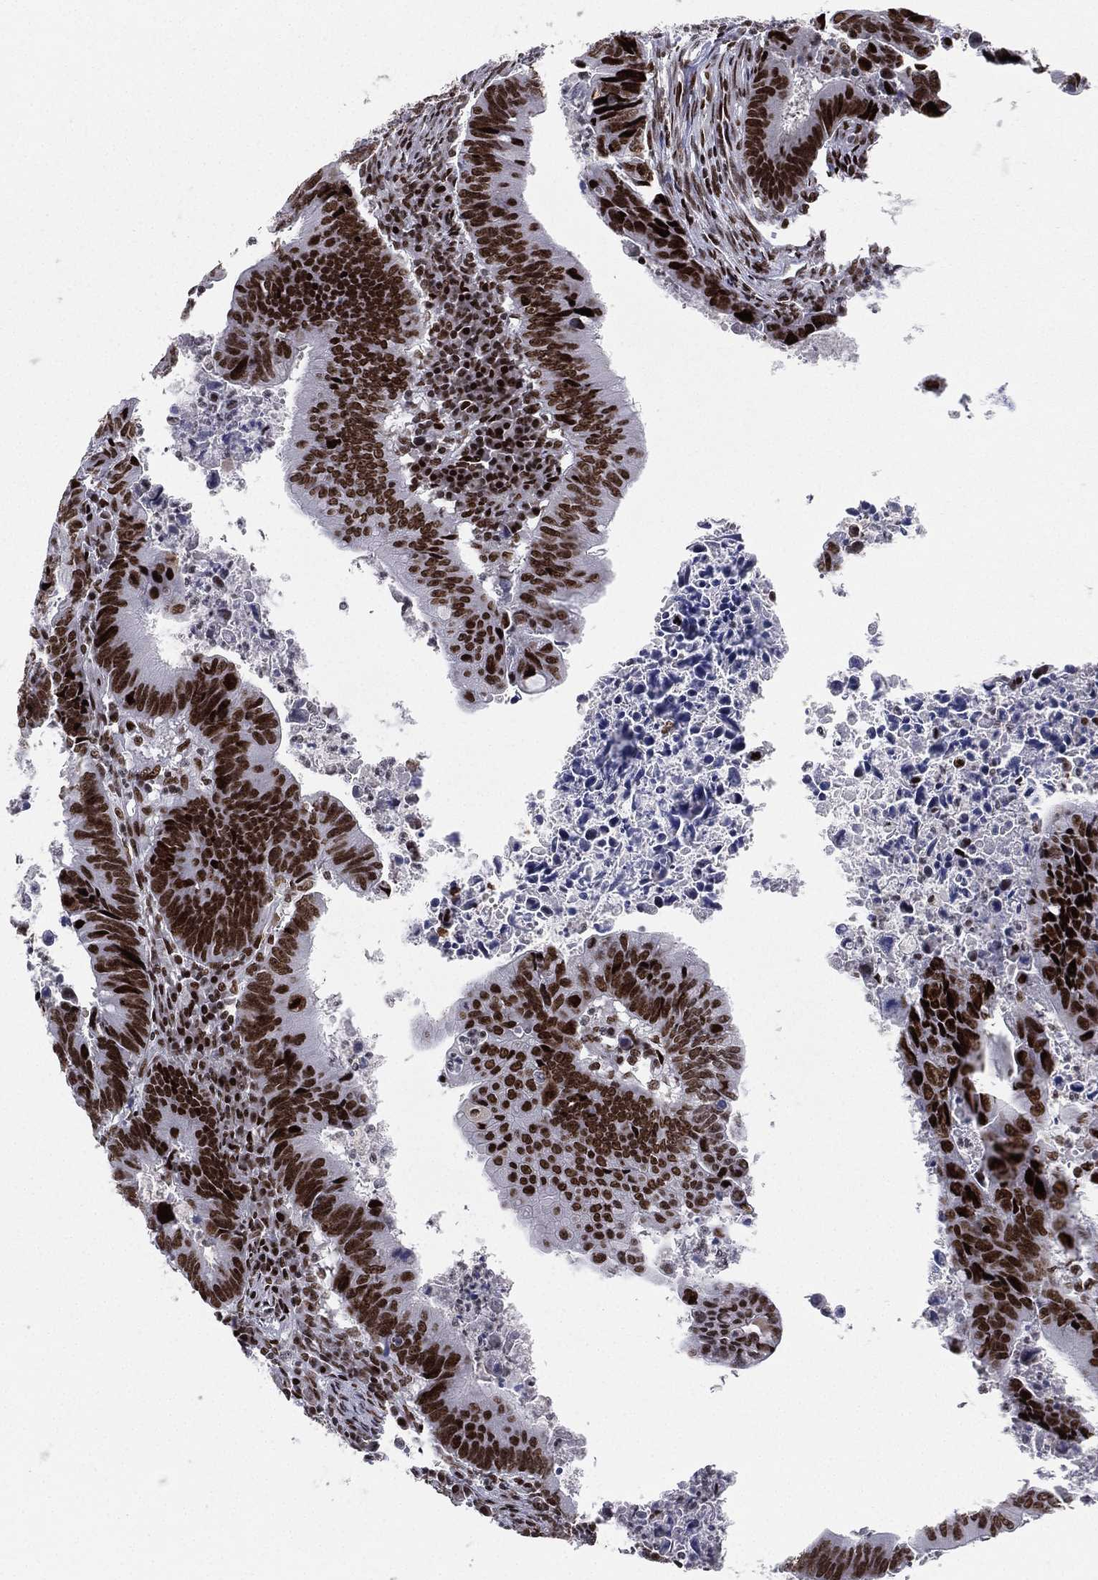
{"staining": {"intensity": "strong", "quantity": ">75%", "location": "nuclear"}, "tissue": "colorectal cancer", "cell_type": "Tumor cells", "image_type": "cancer", "snomed": [{"axis": "morphology", "description": "Adenocarcinoma, NOS"}, {"axis": "topography", "description": "Colon"}], "caption": "DAB immunohistochemical staining of colorectal cancer demonstrates strong nuclear protein positivity in approximately >75% of tumor cells.", "gene": "RTF1", "patient": {"sex": "female", "age": 87}}